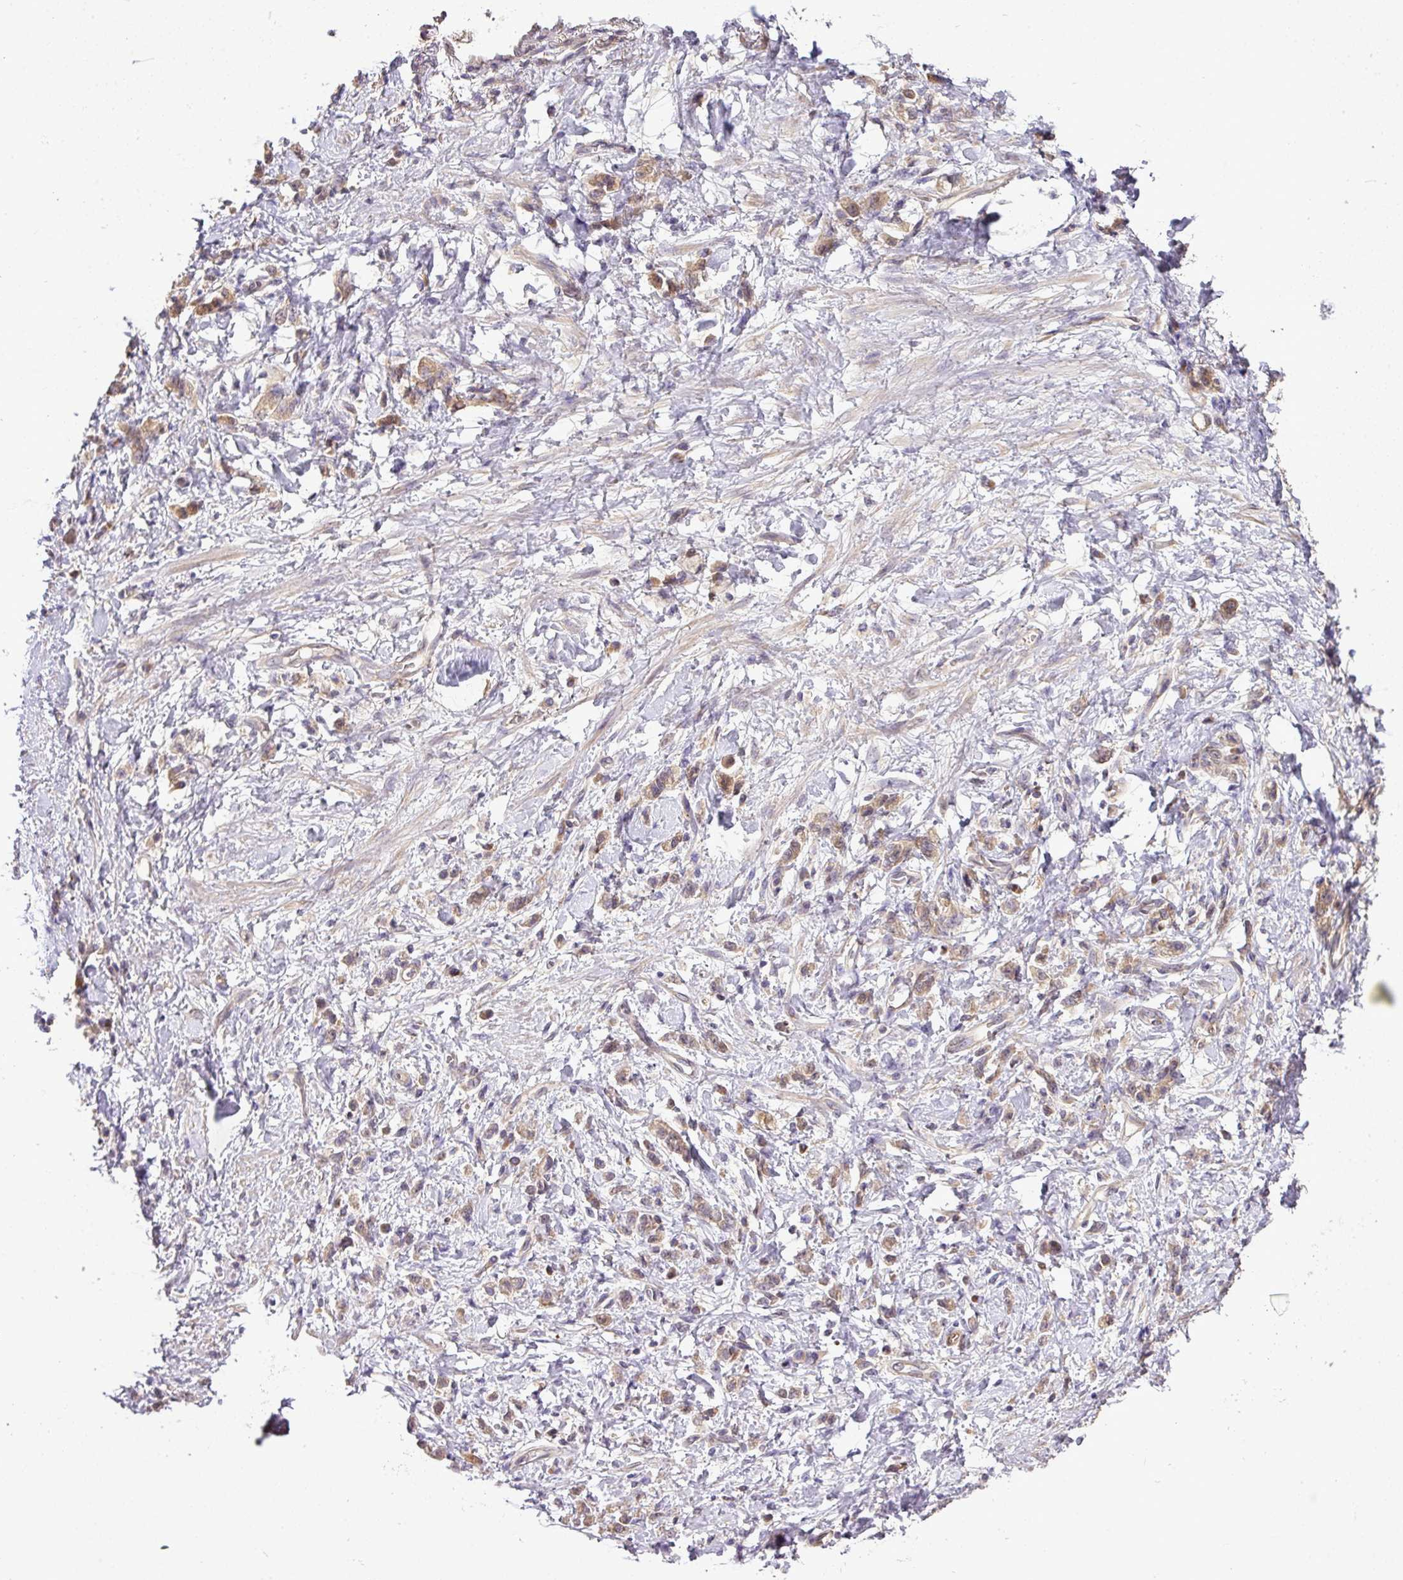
{"staining": {"intensity": "weak", "quantity": "25%-75%", "location": "cytoplasmic/membranous"}, "tissue": "stomach cancer", "cell_type": "Tumor cells", "image_type": "cancer", "snomed": [{"axis": "morphology", "description": "Adenocarcinoma, NOS"}, {"axis": "topography", "description": "Stomach"}], "caption": "A low amount of weak cytoplasmic/membranous positivity is seen in approximately 25%-75% of tumor cells in stomach cancer (adenocarcinoma) tissue.", "gene": "TMEM107", "patient": {"sex": "male", "age": 77}}